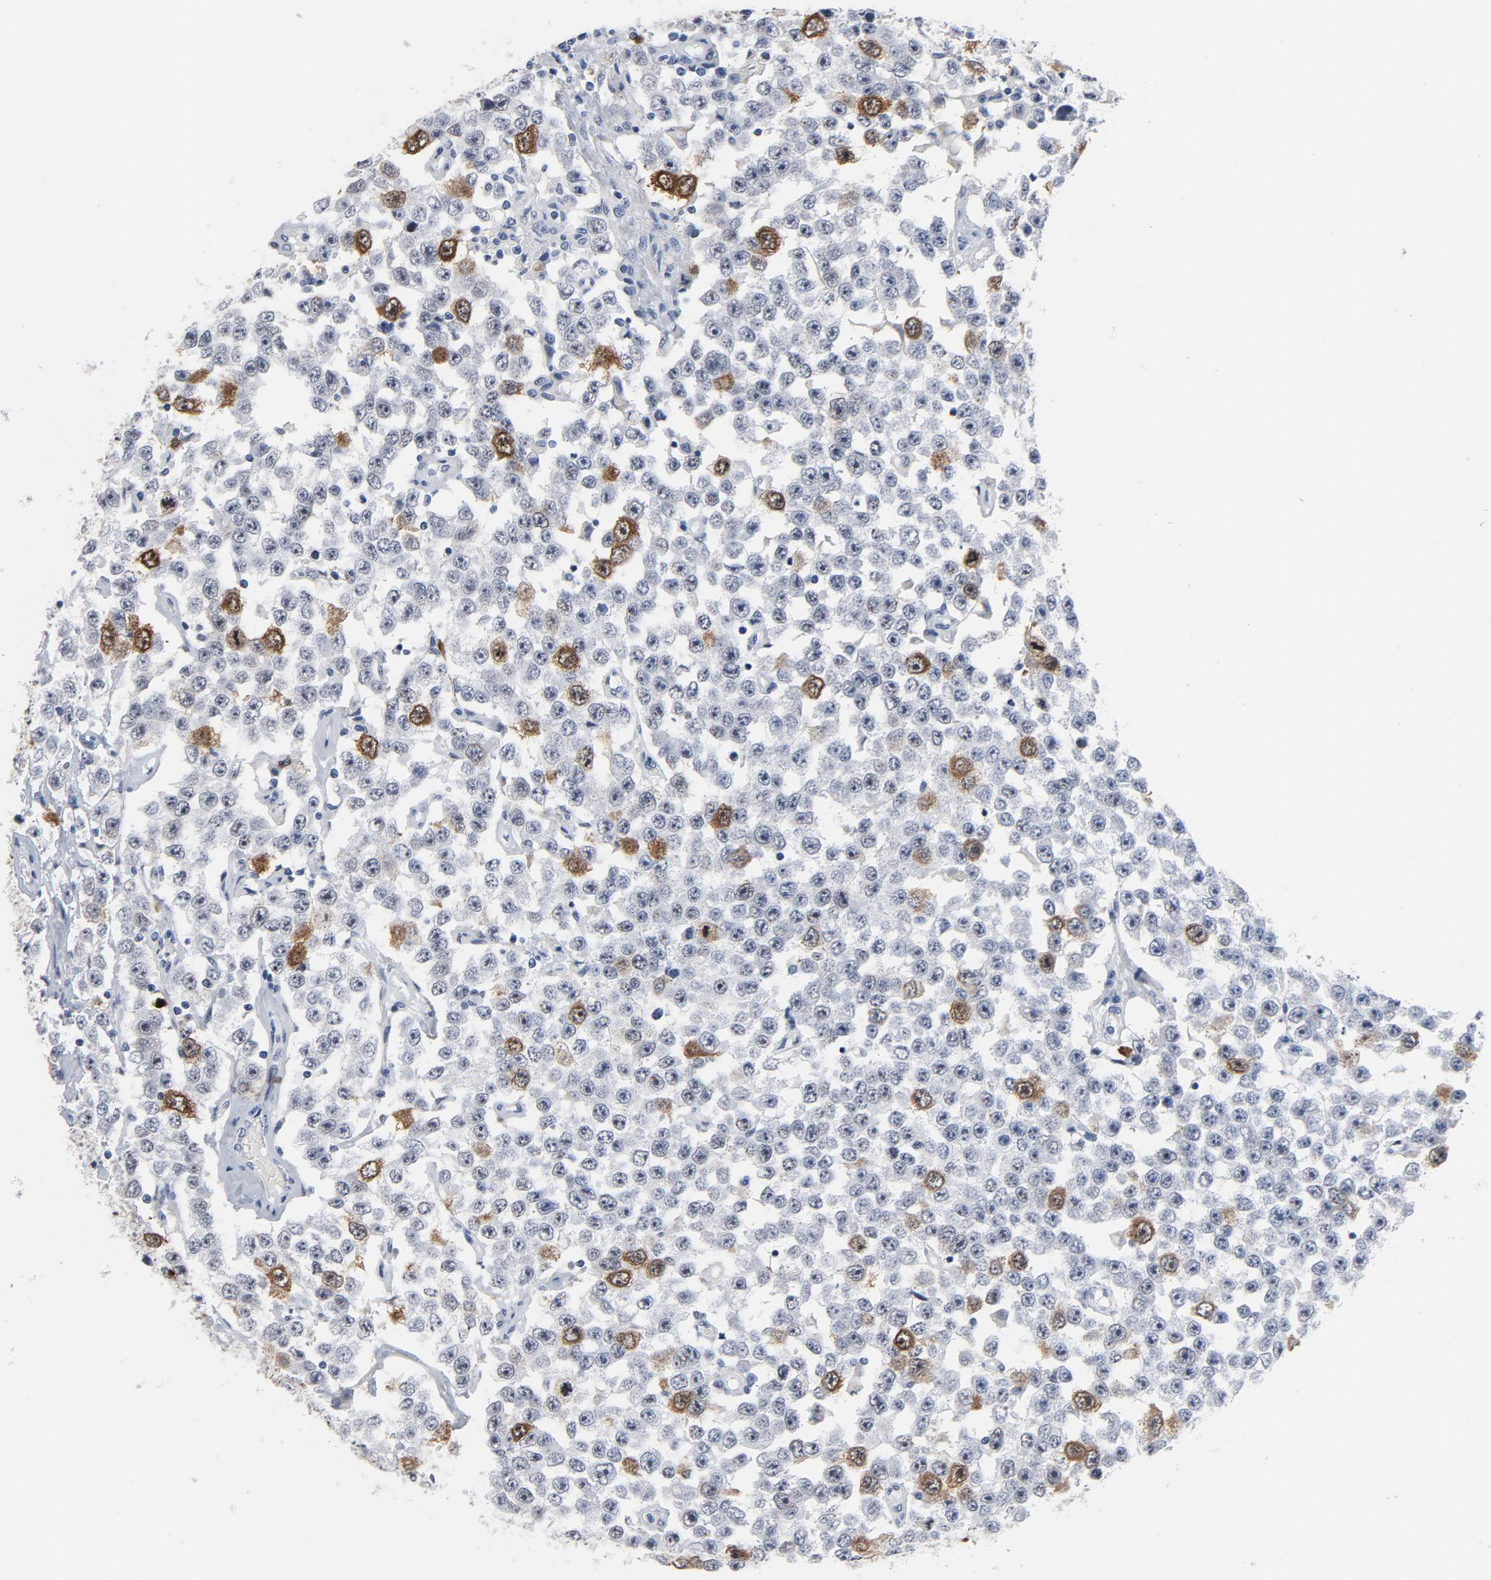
{"staining": {"intensity": "moderate", "quantity": "25%-75%", "location": "nuclear"}, "tissue": "testis cancer", "cell_type": "Tumor cells", "image_type": "cancer", "snomed": [{"axis": "morphology", "description": "Seminoma, NOS"}, {"axis": "topography", "description": "Testis"}], "caption": "Testis cancer stained with a protein marker displays moderate staining in tumor cells.", "gene": "CDC20", "patient": {"sex": "male", "age": 52}}